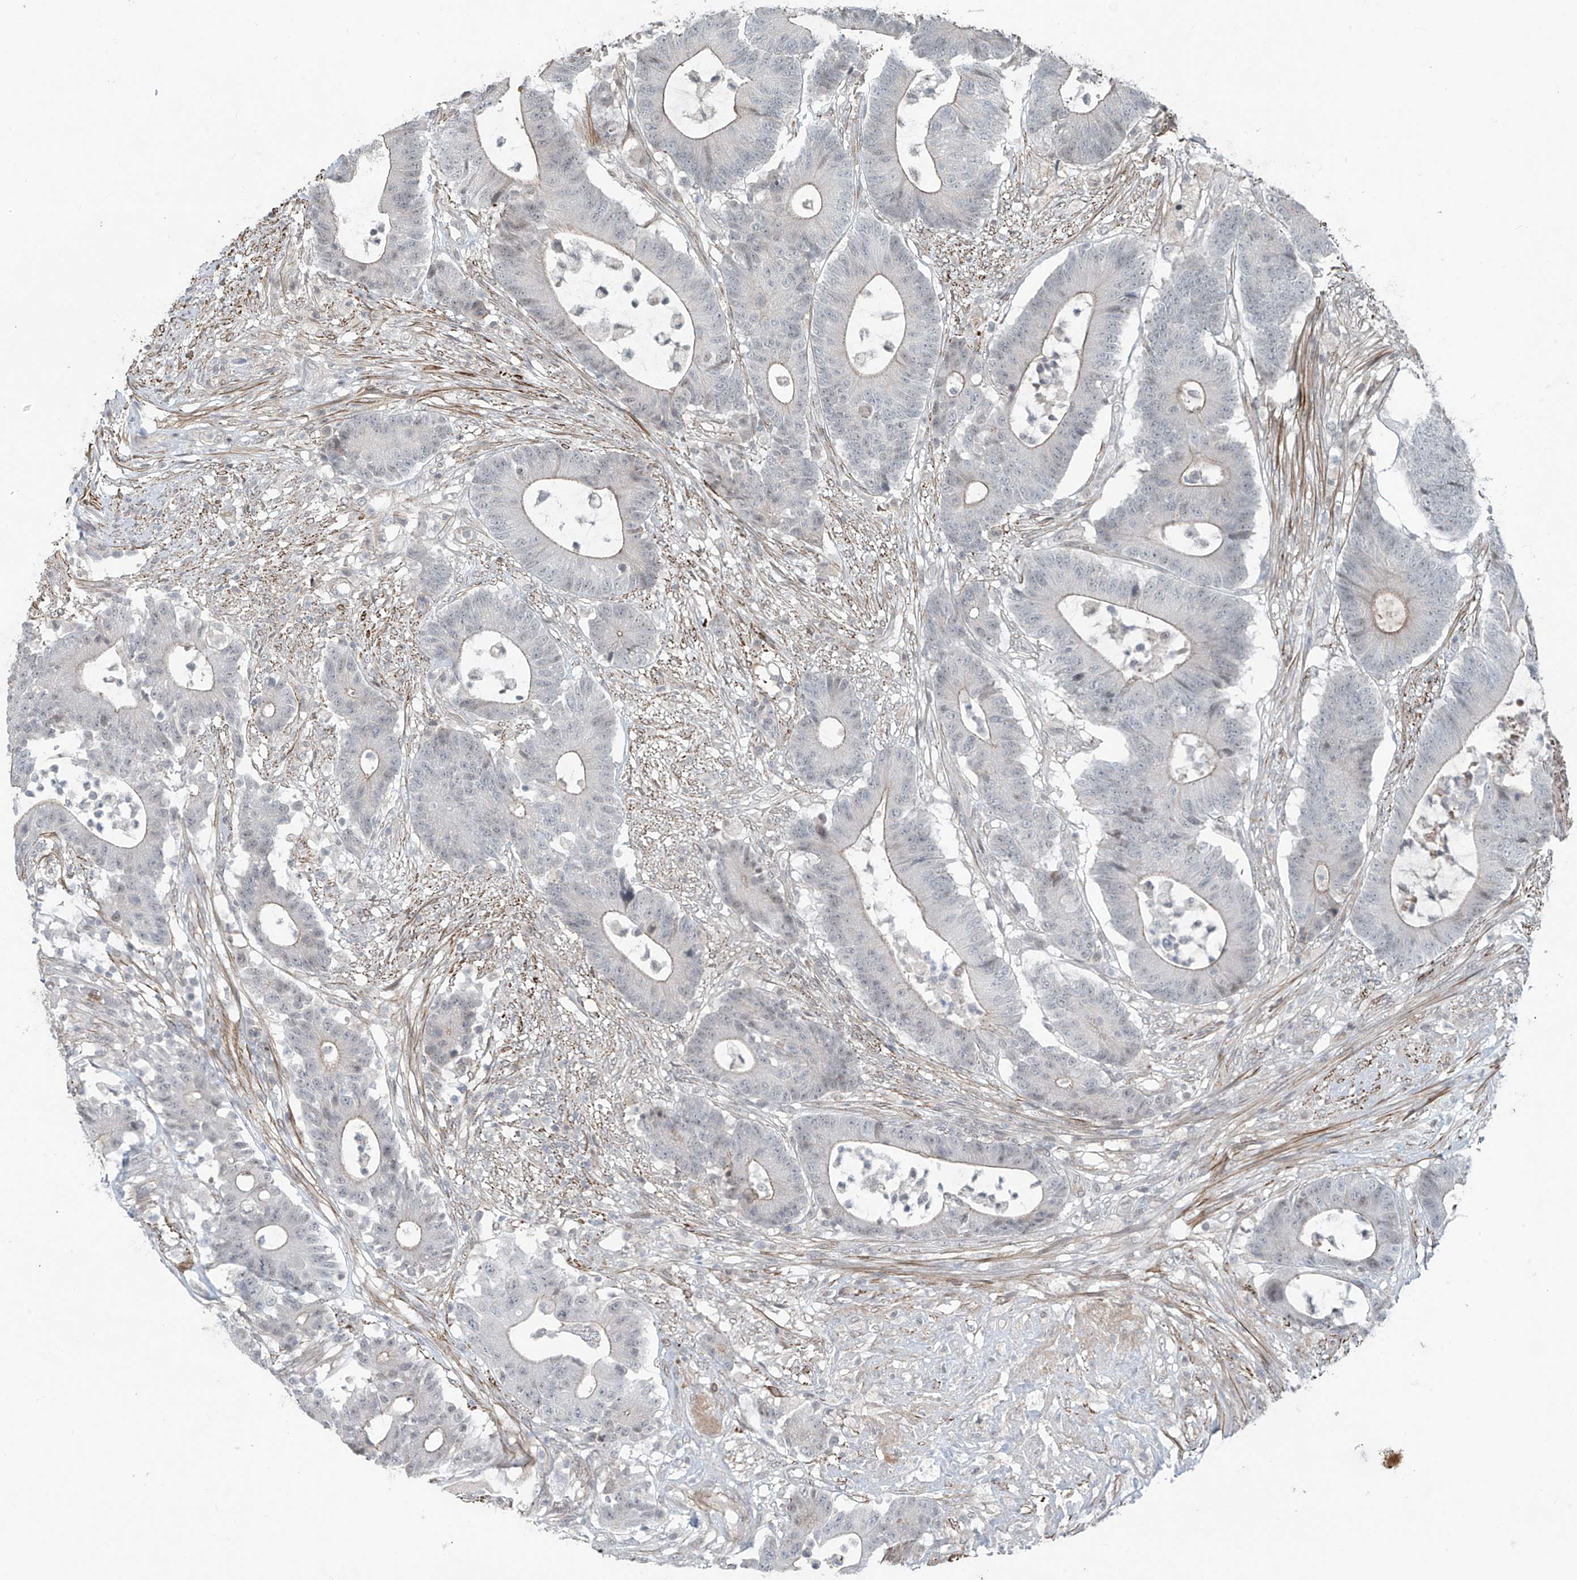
{"staining": {"intensity": "weak", "quantity": "<25%", "location": "cytoplasmic/membranous"}, "tissue": "colorectal cancer", "cell_type": "Tumor cells", "image_type": "cancer", "snomed": [{"axis": "morphology", "description": "Adenocarcinoma, NOS"}, {"axis": "topography", "description": "Colon"}], "caption": "Immunohistochemistry (IHC) of human colorectal adenocarcinoma demonstrates no expression in tumor cells.", "gene": "RASGEF1A", "patient": {"sex": "female", "age": 84}}